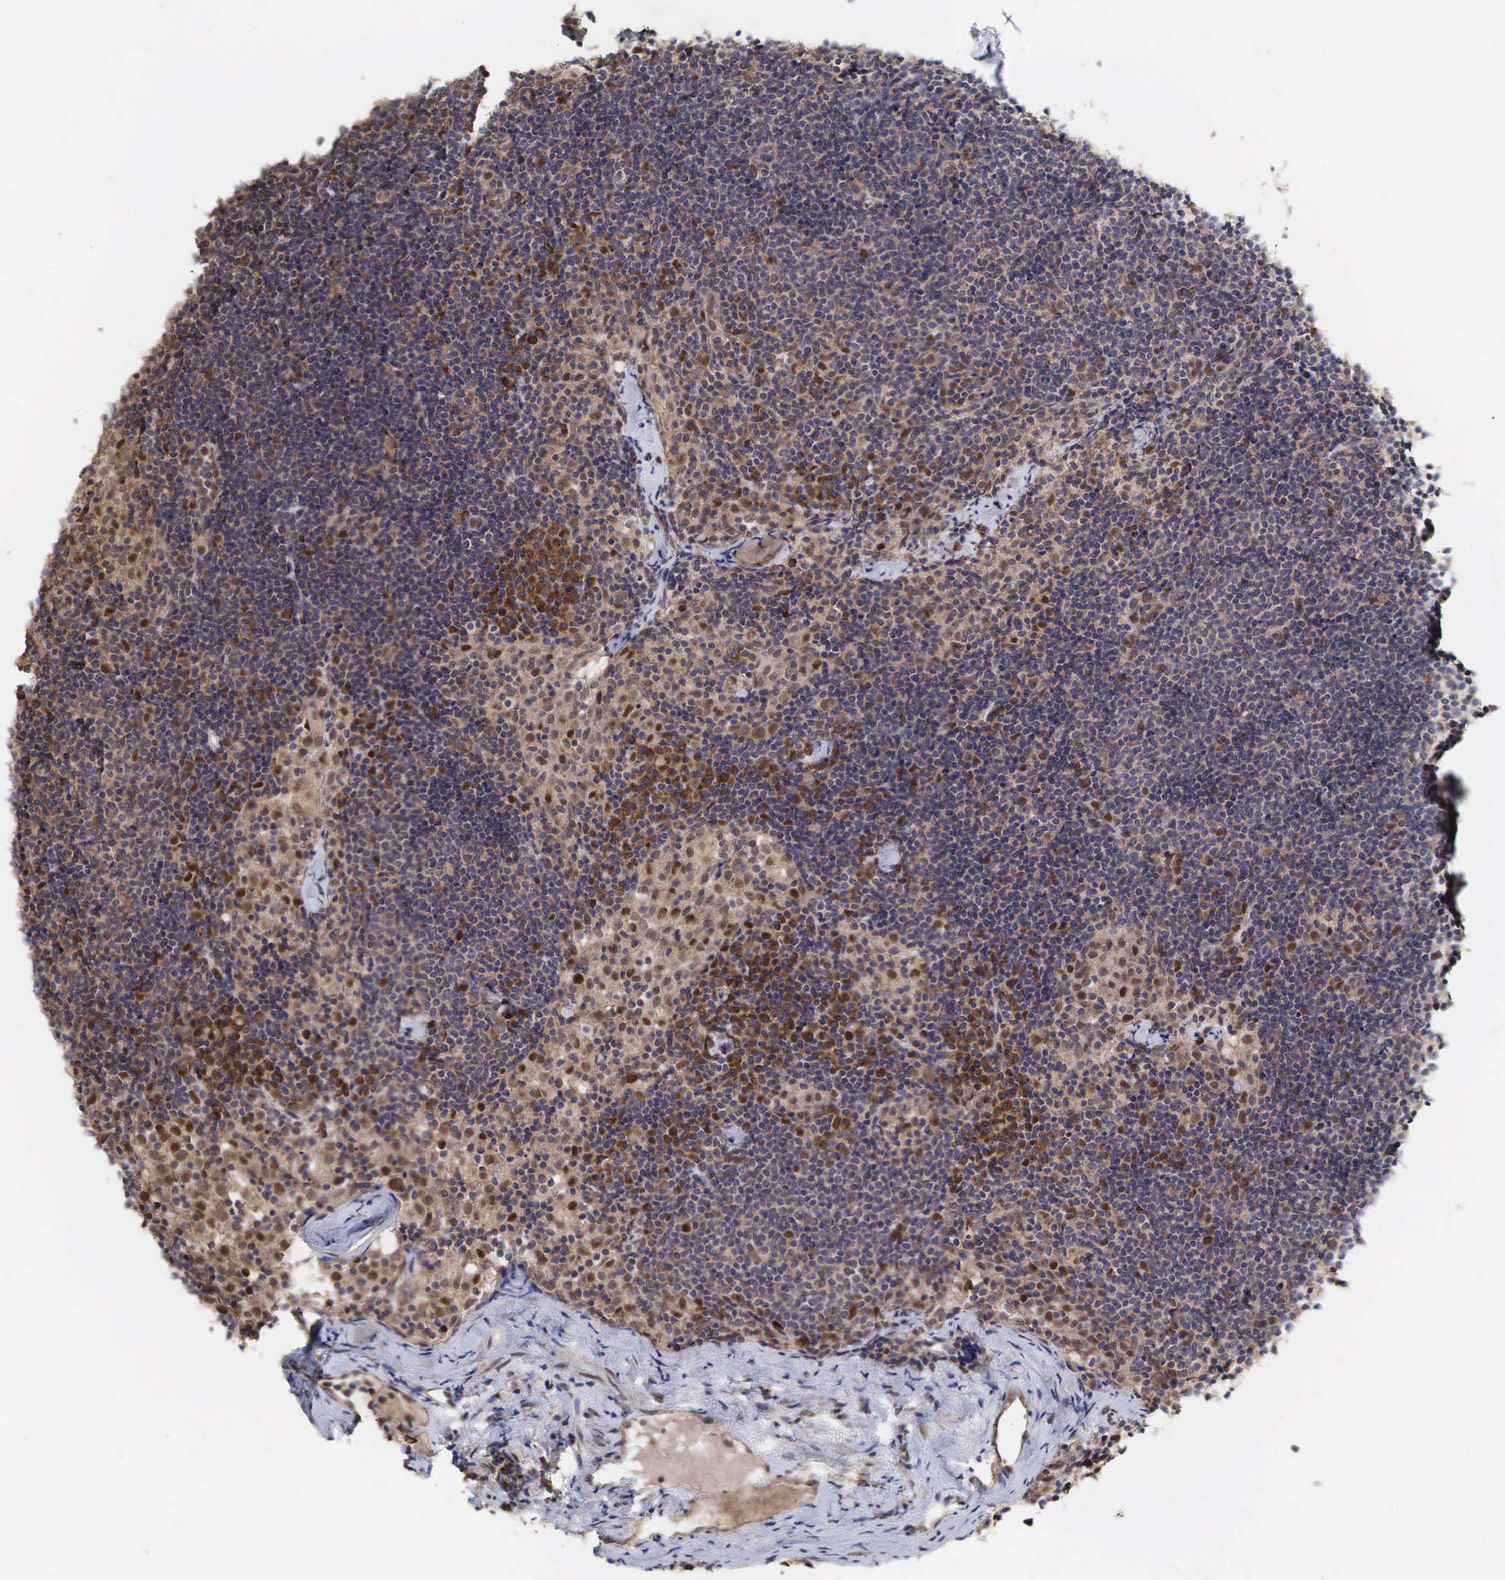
{"staining": {"intensity": "moderate", "quantity": ">75%", "location": "cytoplasmic/membranous"}, "tissue": "lymph node", "cell_type": "Germinal center cells", "image_type": "normal", "snomed": [{"axis": "morphology", "description": "Normal tissue, NOS"}, {"axis": "topography", "description": "Lymph node"}], "caption": "Protein analysis of benign lymph node reveals moderate cytoplasmic/membranous positivity in approximately >75% of germinal center cells.", "gene": "PABPC5", "patient": {"sex": "female", "age": 35}}